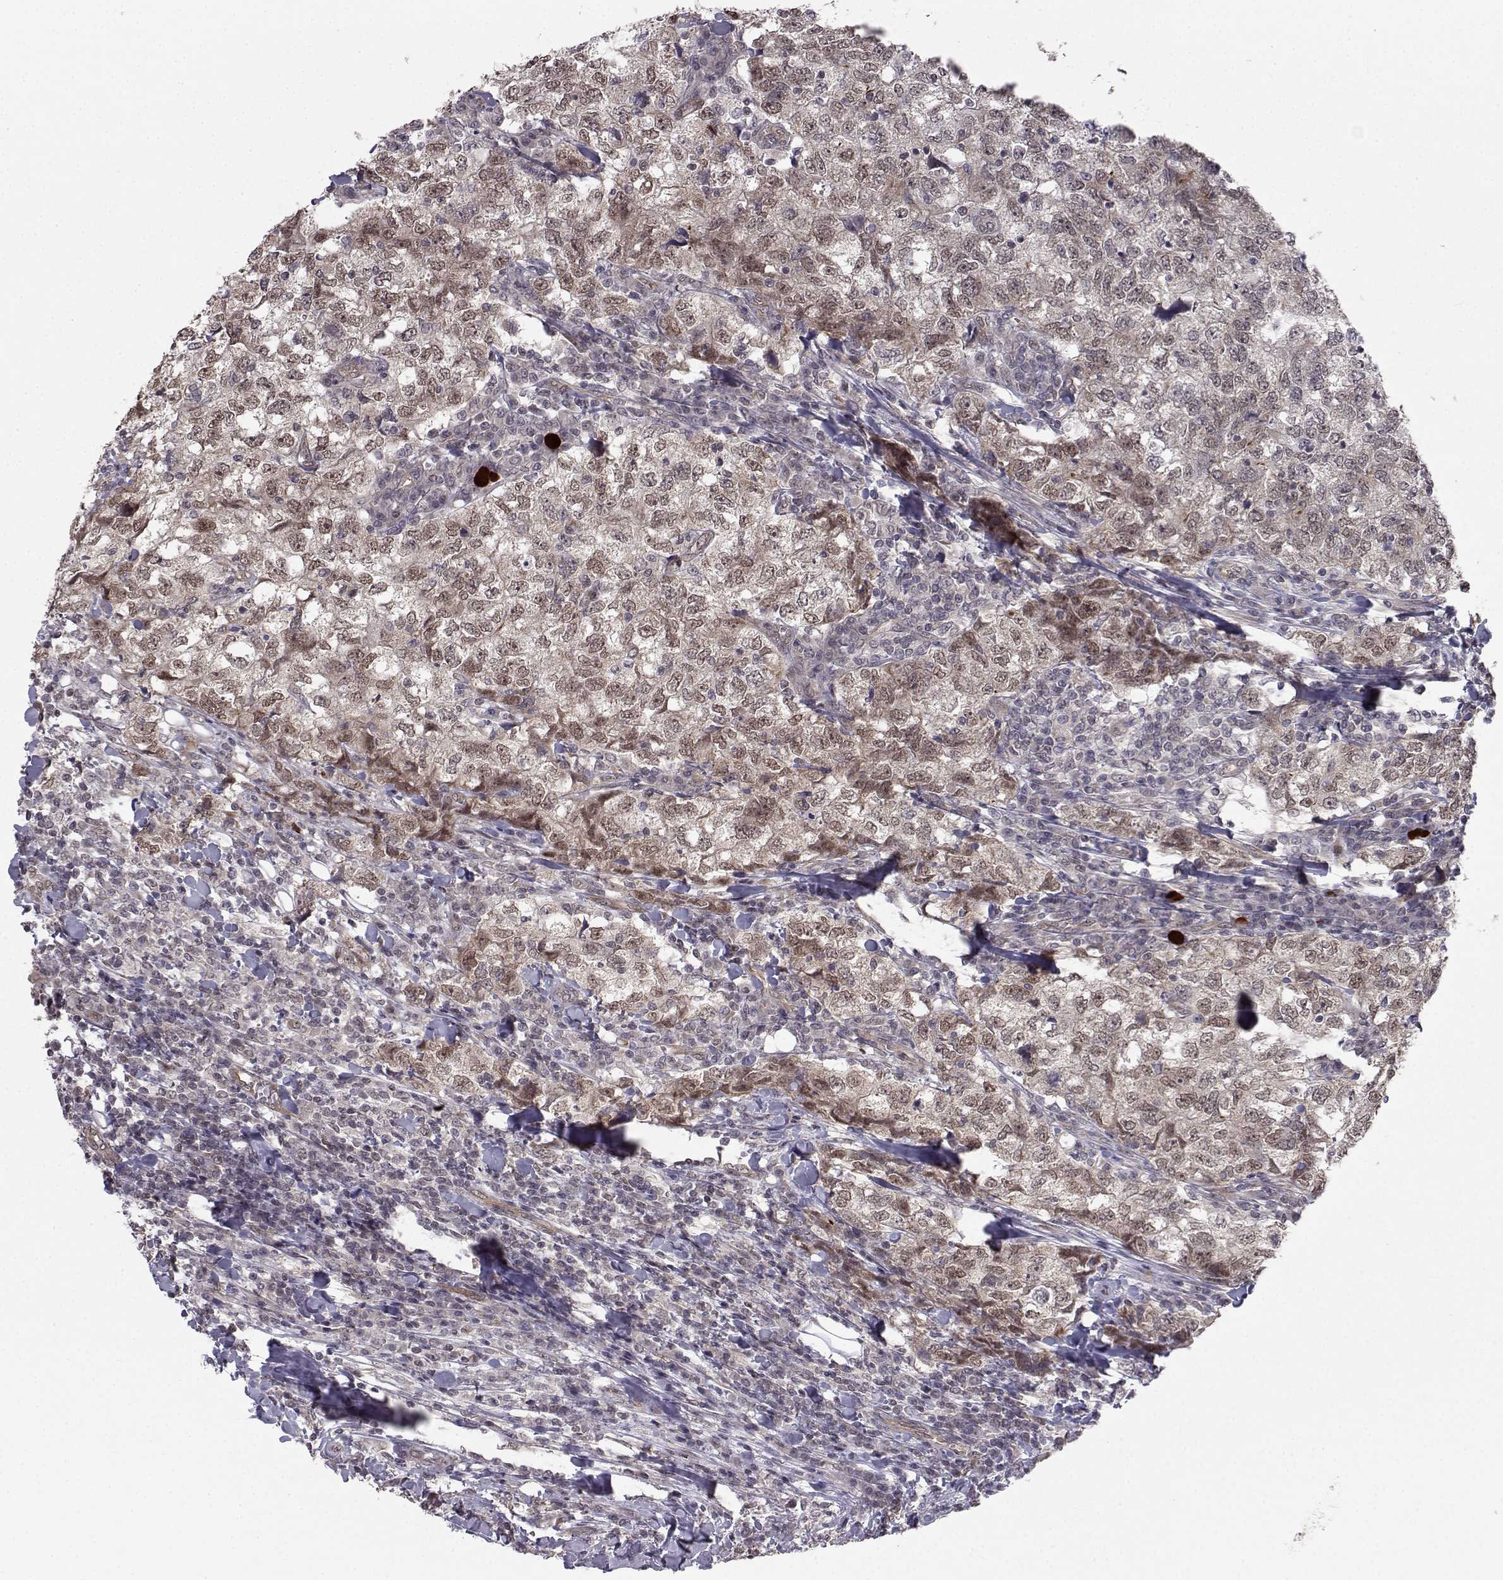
{"staining": {"intensity": "moderate", "quantity": "<25%", "location": "cytoplasmic/membranous,nuclear"}, "tissue": "breast cancer", "cell_type": "Tumor cells", "image_type": "cancer", "snomed": [{"axis": "morphology", "description": "Duct carcinoma"}, {"axis": "topography", "description": "Breast"}], "caption": "The histopathology image exhibits staining of breast cancer, revealing moderate cytoplasmic/membranous and nuclear protein positivity (brown color) within tumor cells. (DAB (3,3'-diaminobenzidine) = brown stain, brightfield microscopy at high magnification).", "gene": "PKN2", "patient": {"sex": "female", "age": 30}}